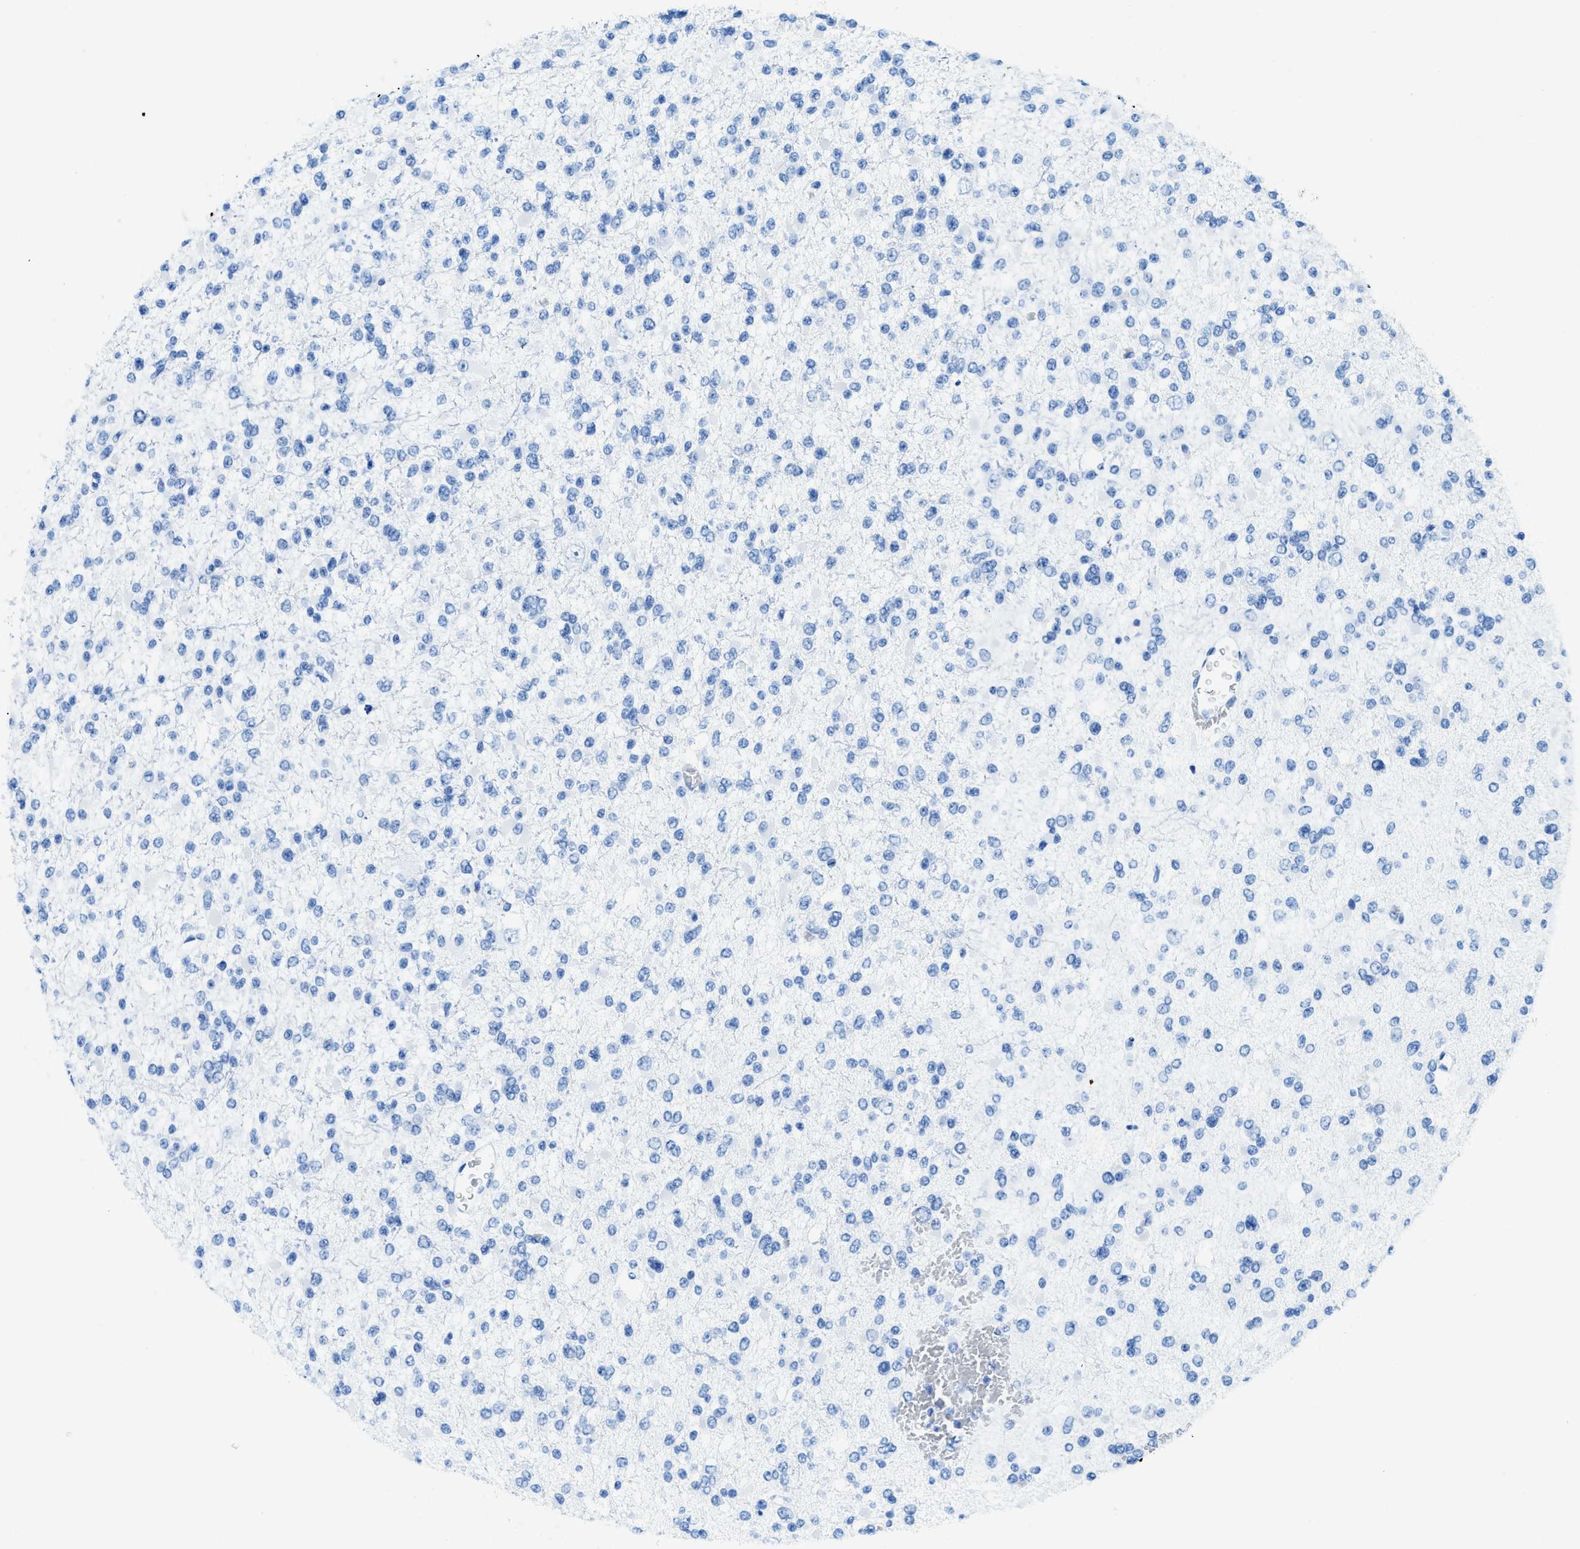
{"staining": {"intensity": "strong", "quantity": "<25%", "location": "nuclear"}, "tissue": "glioma", "cell_type": "Tumor cells", "image_type": "cancer", "snomed": [{"axis": "morphology", "description": "Glioma, malignant, Low grade"}, {"axis": "topography", "description": "Brain"}], "caption": "Tumor cells demonstrate medium levels of strong nuclear positivity in approximately <25% of cells in malignant glioma (low-grade).", "gene": "SMARCAD1", "patient": {"sex": "female", "age": 22}}